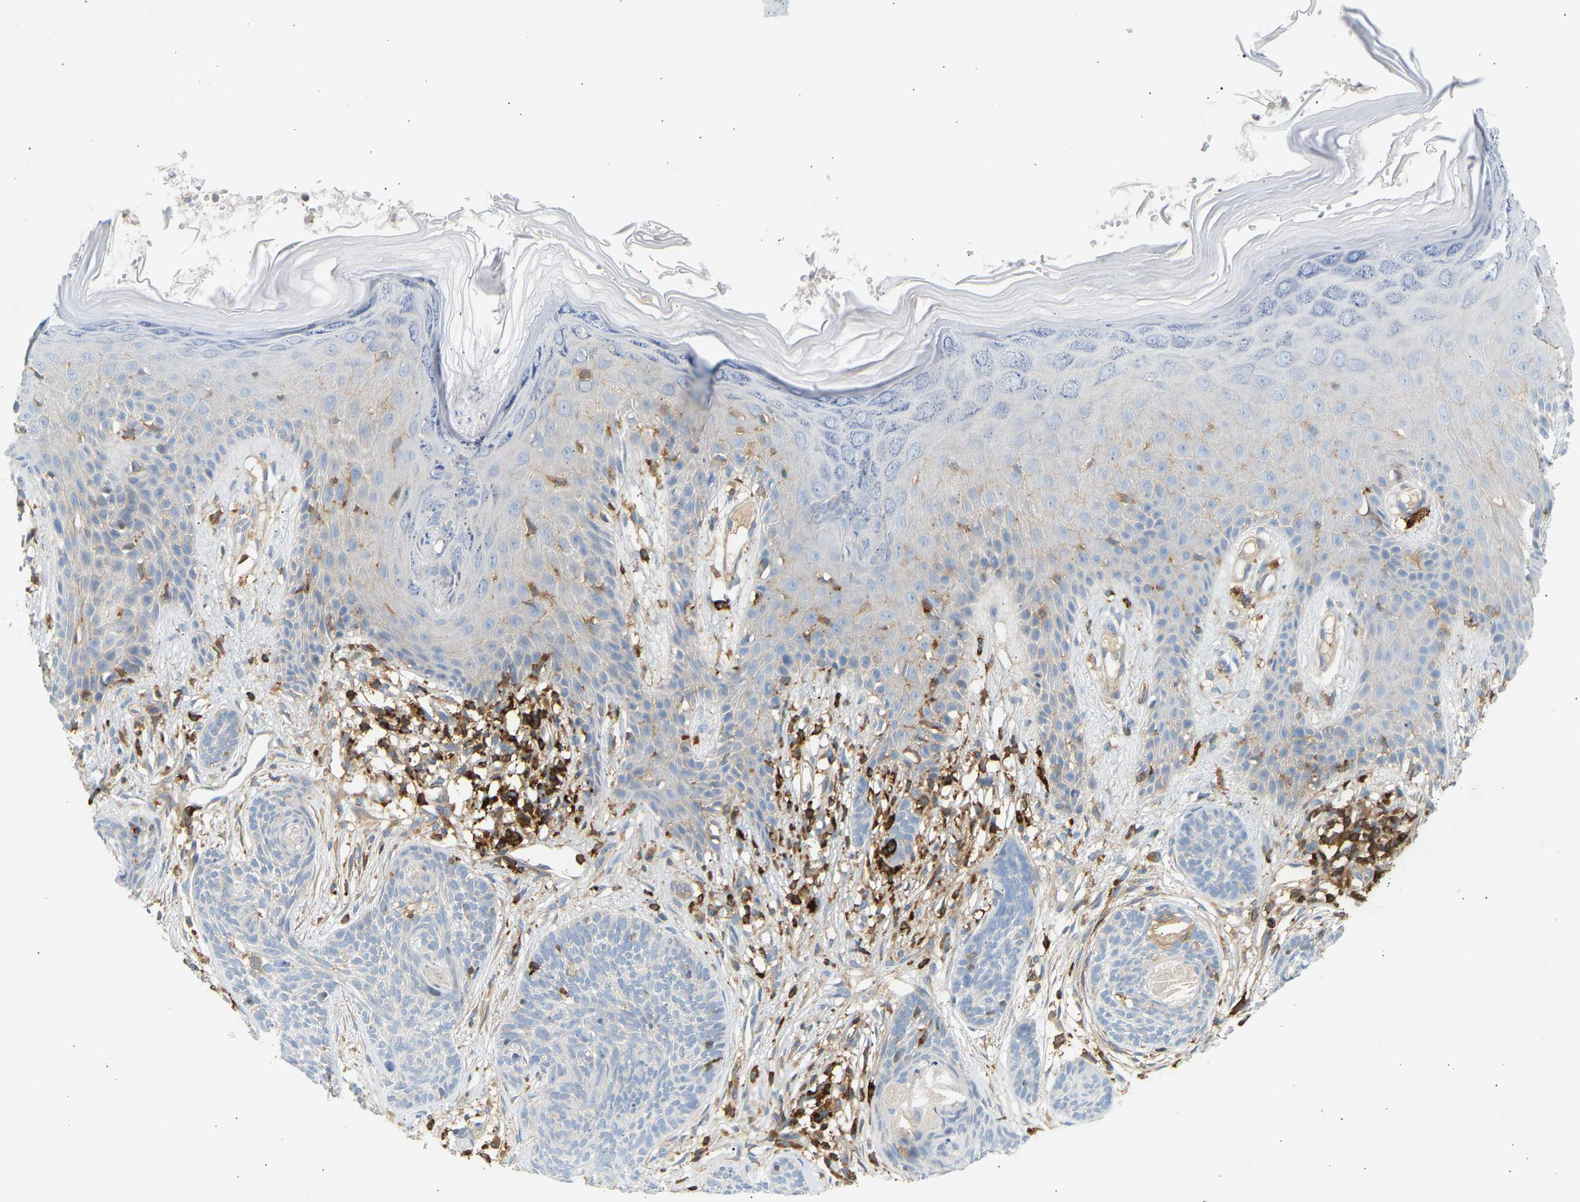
{"staining": {"intensity": "negative", "quantity": "none", "location": "none"}, "tissue": "skin cancer", "cell_type": "Tumor cells", "image_type": "cancer", "snomed": [{"axis": "morphology", "description": "Basal cell carcinoma"}, {"axis": "topography", "description": "Skin"}], "caption": "IHC histopathology image of neoplastic tissue: skin cancer stained with DAB (3,3'-diaminobenzidine) displays no significant protein staining in tumor cells. Brightfield microscopy of immunohistochemistry stained with DAB (3,3'-diaminobenzidine) (brown) and hematoxylin (blue), captured at high magnification.", "gene": "FNBP1", "patient": {"sex": "female", "age": 59}}